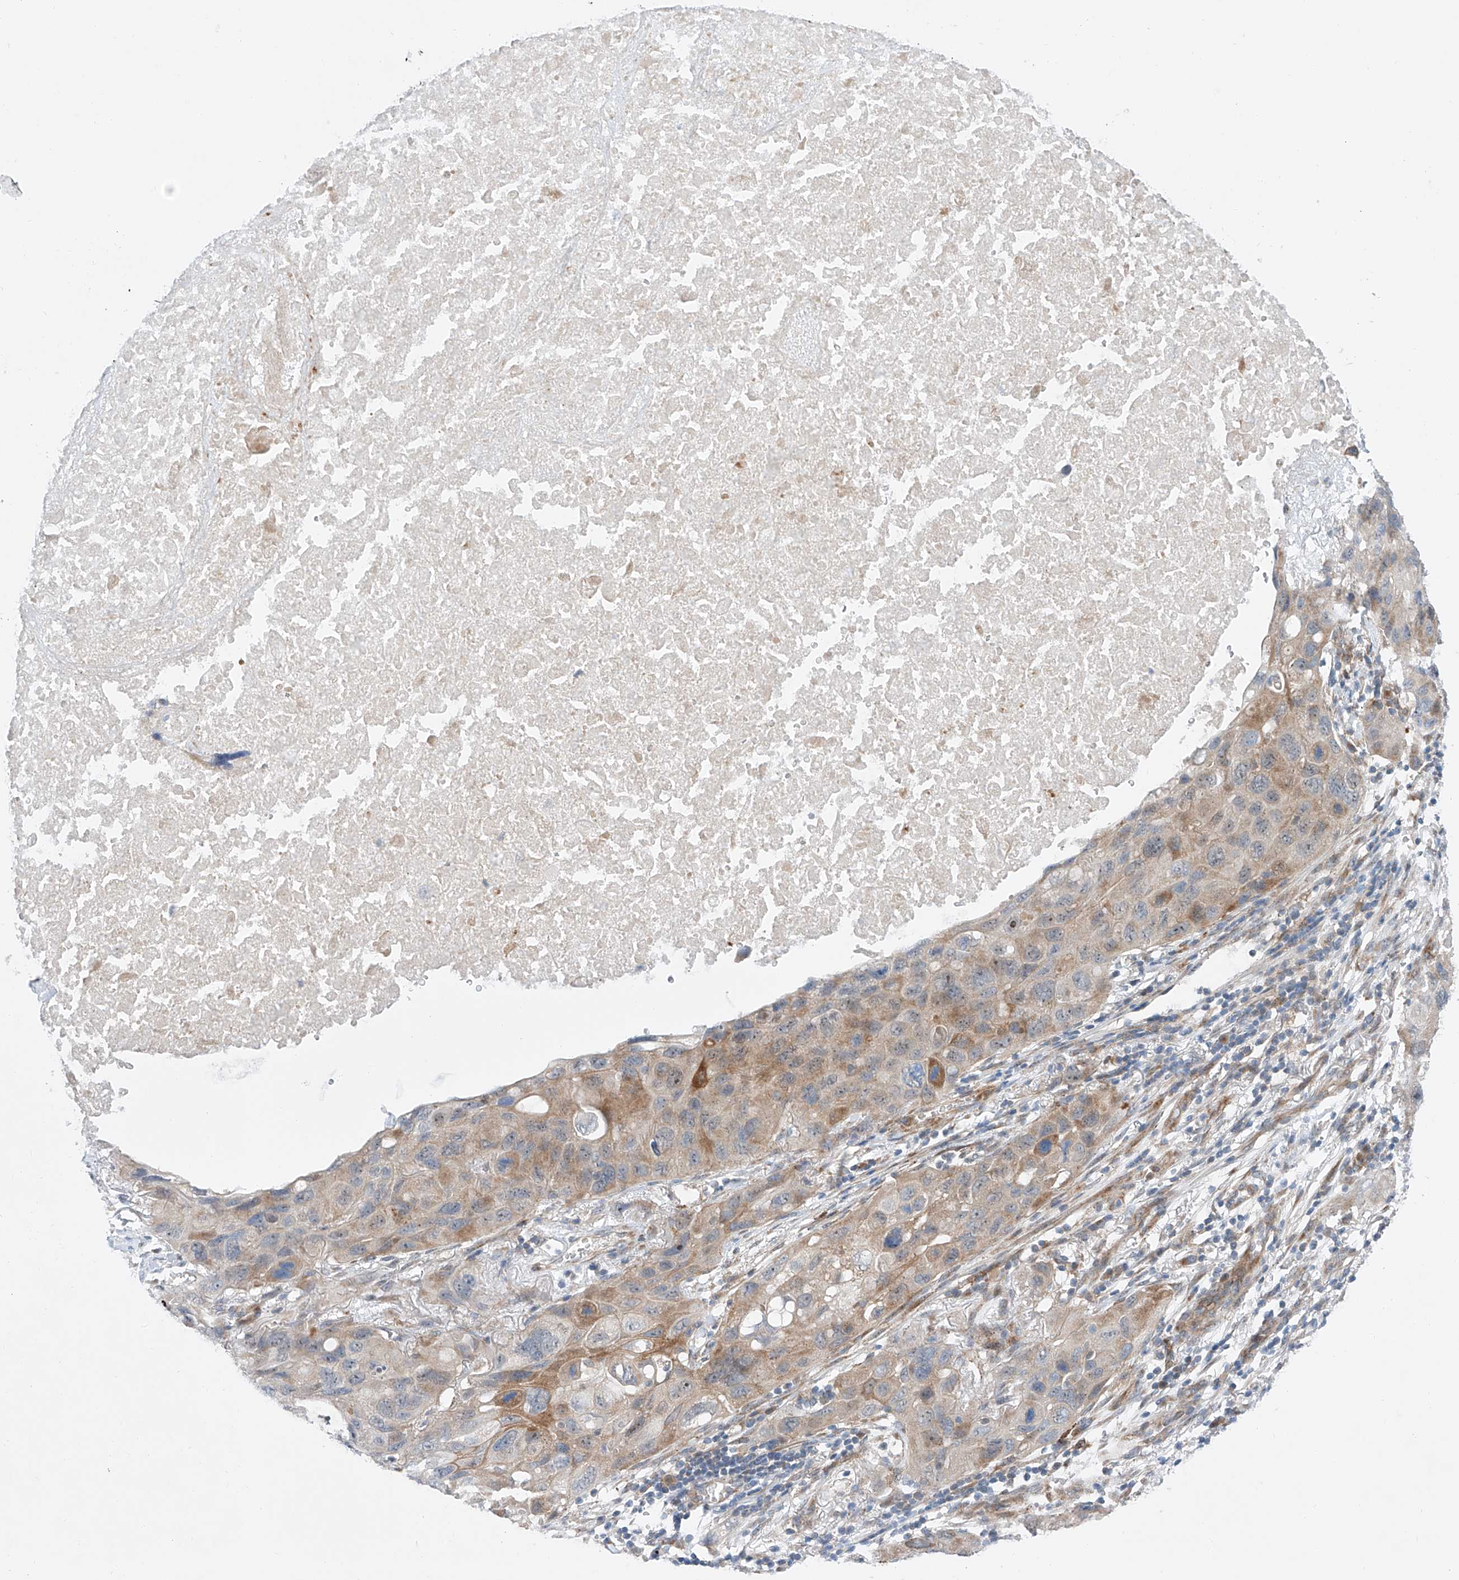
{"staining": {"intensity": "moderate", "quantity": "<25%", "location": "cytoplasmic/membranous"}, "tissue": "lung cancer", "cell_type": "Tumor cells", "image_type": "cancer", "snomed": [{"axis": "morphology", "description": "Squamous cell carcinoma, NOS"}, {"axis": "topography", "description": "Lung"}], "caption": "Immunohistochemistry staining of squamous cell carcinoma (lung), which shows low levels of moderate cytoplasmic/membranous staining in approximately <25% of tumor cells indicating moderate cytoplasmic/membranous protein expression. The staining was performed using DAB (3,3'-diaminobenzidine) (brown) for protein detection and nuclei were counterstained in hematoxylin (blue).", "gene": "CLDND1", "patient": {"sex": "female", "age": 73}}